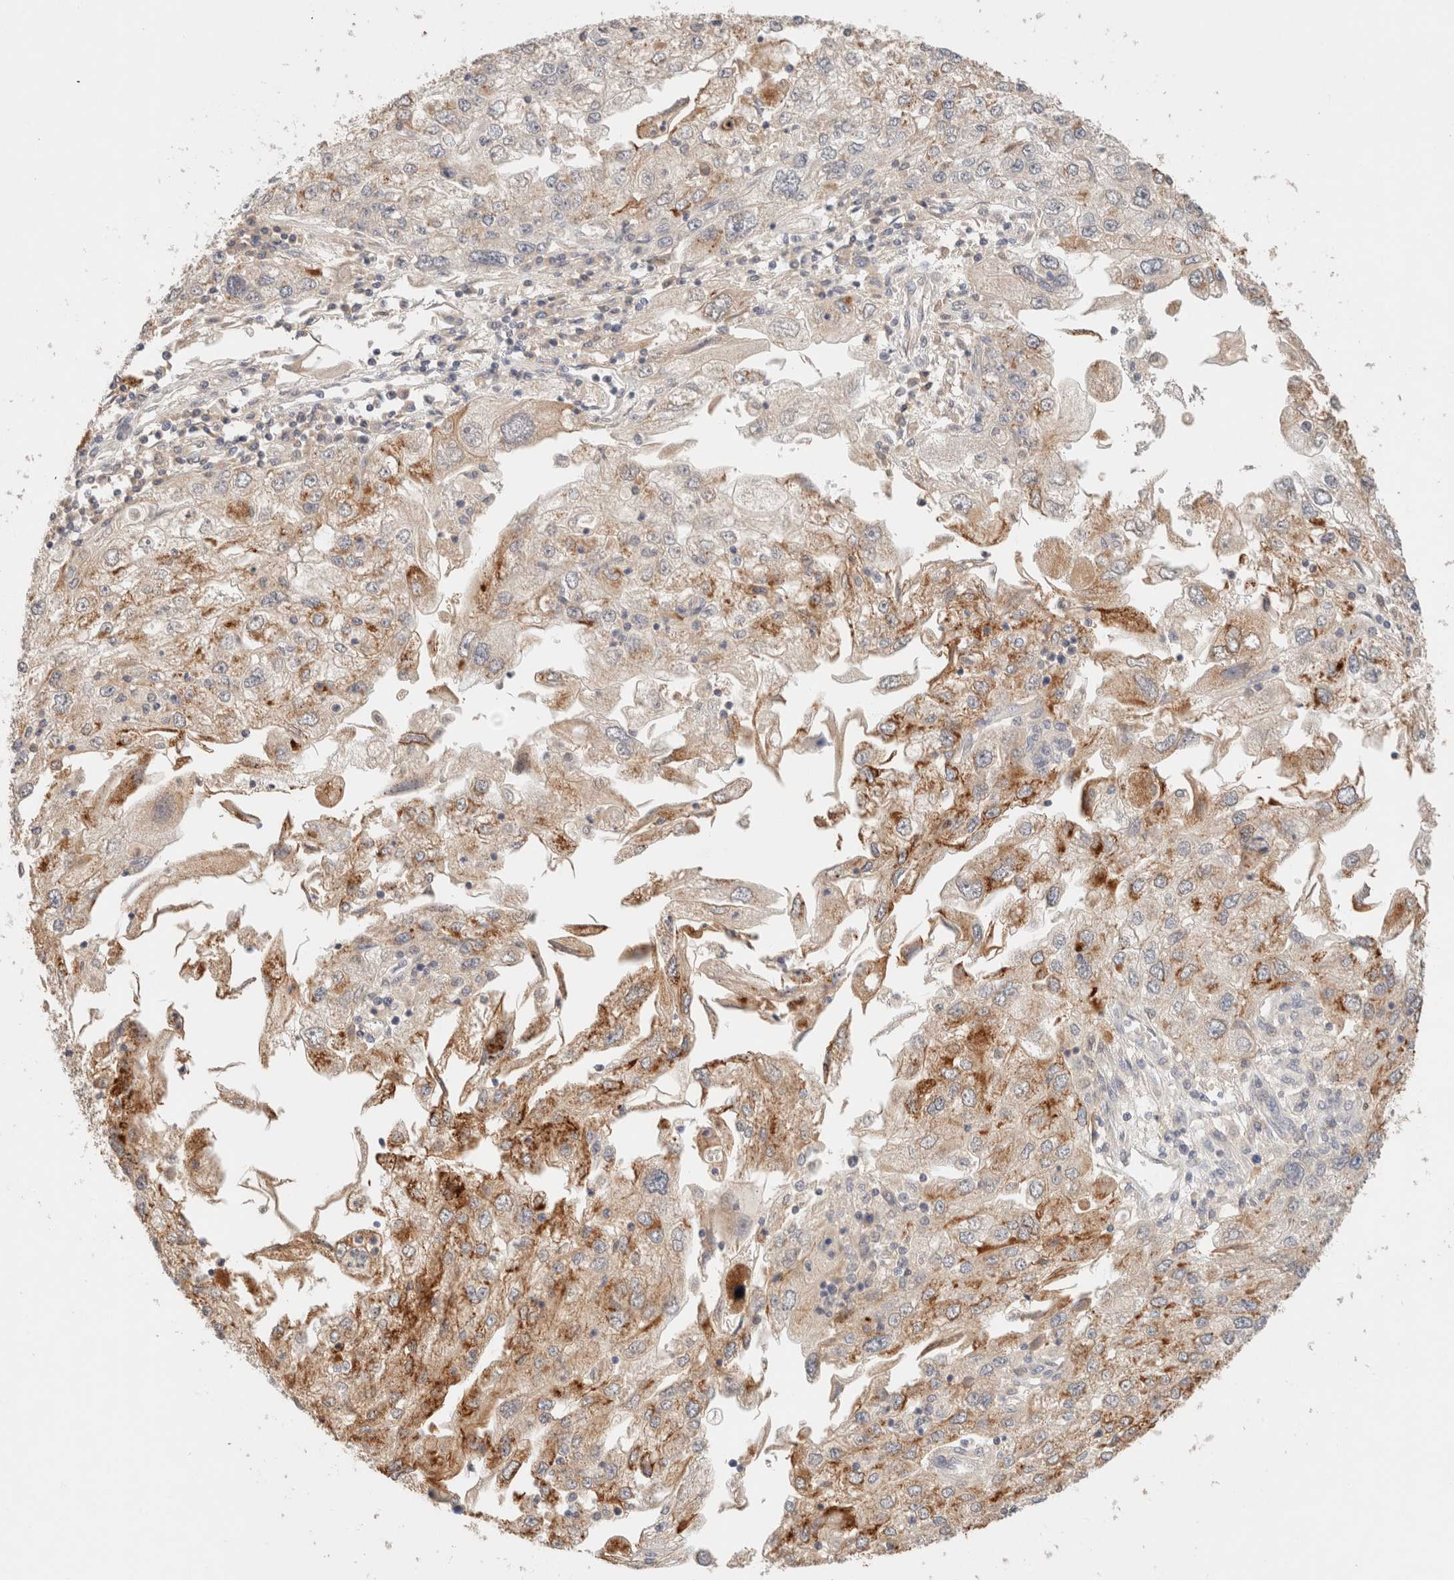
{"staining": {"intensity": "moderate", "quantity": "<25%", "location": "cytoplasmic/membranous"}, "tissue": "endometrial cancer", "cell_type": "Tumor cells", "image_type": "cancer", "snomed": [{"axis": "morphology", "description": "Adenocarcinoma, NOS"}, {"axis": "topography", "description": "Endometrium"}], "caption": "Endometrial cancer (adenocarcinoma) was stained to show a protein in brown. There is low levels of moderate cytoplasmic/membranous positivity in about <25% of tumor cells. Immunohistochemistry (ihc) stains the protein in brown and the nuclei are stained blue.", "gene": "SARM1", "patient": {"sex": "female", "age": 49}}